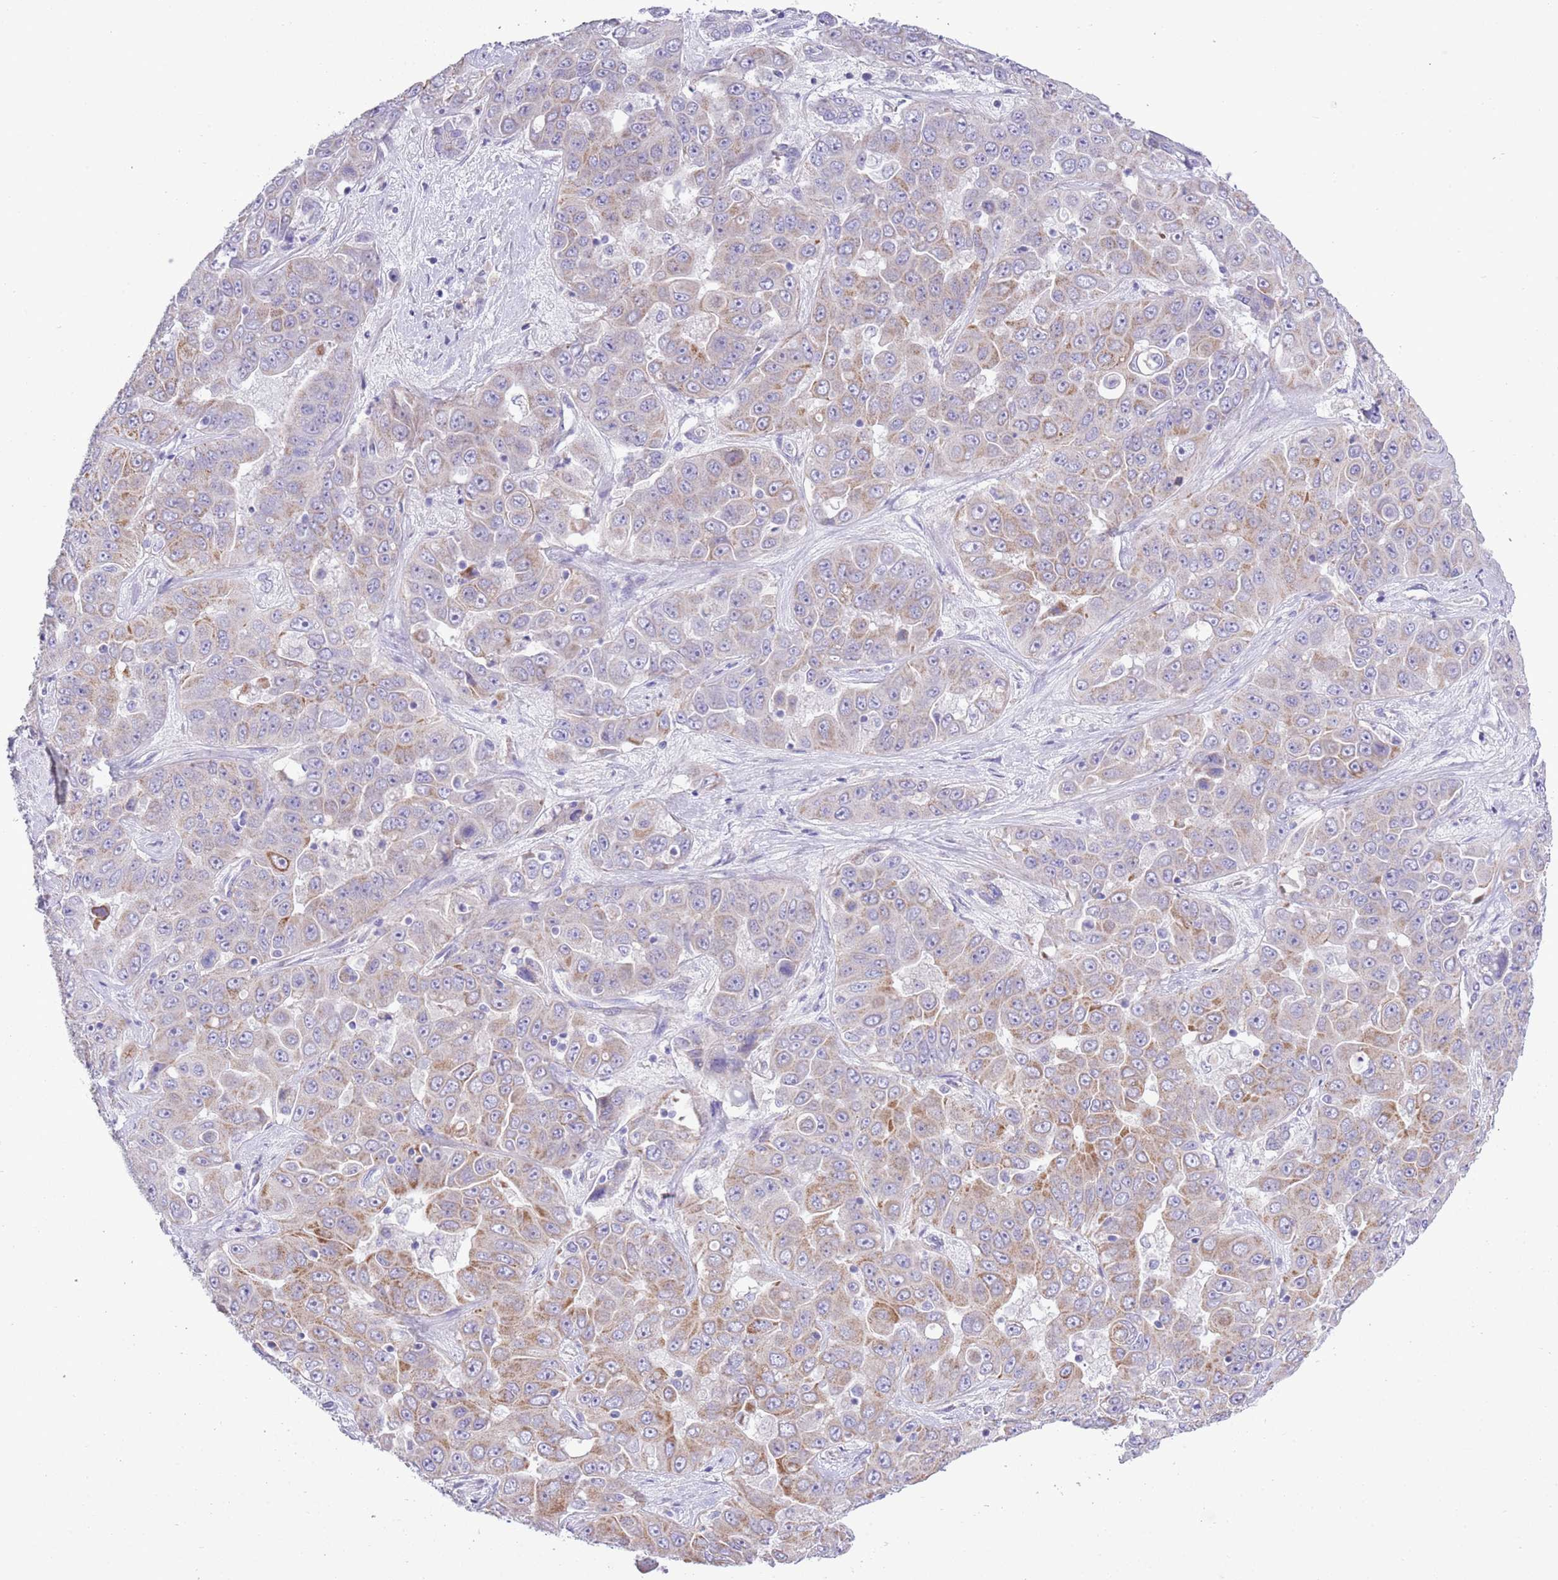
{"staining": {"intensity": "moderate", "quantity": "25%-75%", "location": "cytoplasmic/membranous"}, "tissue": "liver cancer", "cell_type": "Tumor cells", "image_type": "cancer", "snomed": [{"axis": "morphology", "description": "Cholangiocarcinoma"}, {"axis": "topography", "description": "Liver"}], "caption": "This micrograph shows IHC staining of liver cancer, with medium moderate cytoplasmic/membranous staining in about 25%-75% of tumor cells.", "gene": "MOCOS", "patient": {"sex": "female", "age": 52}}